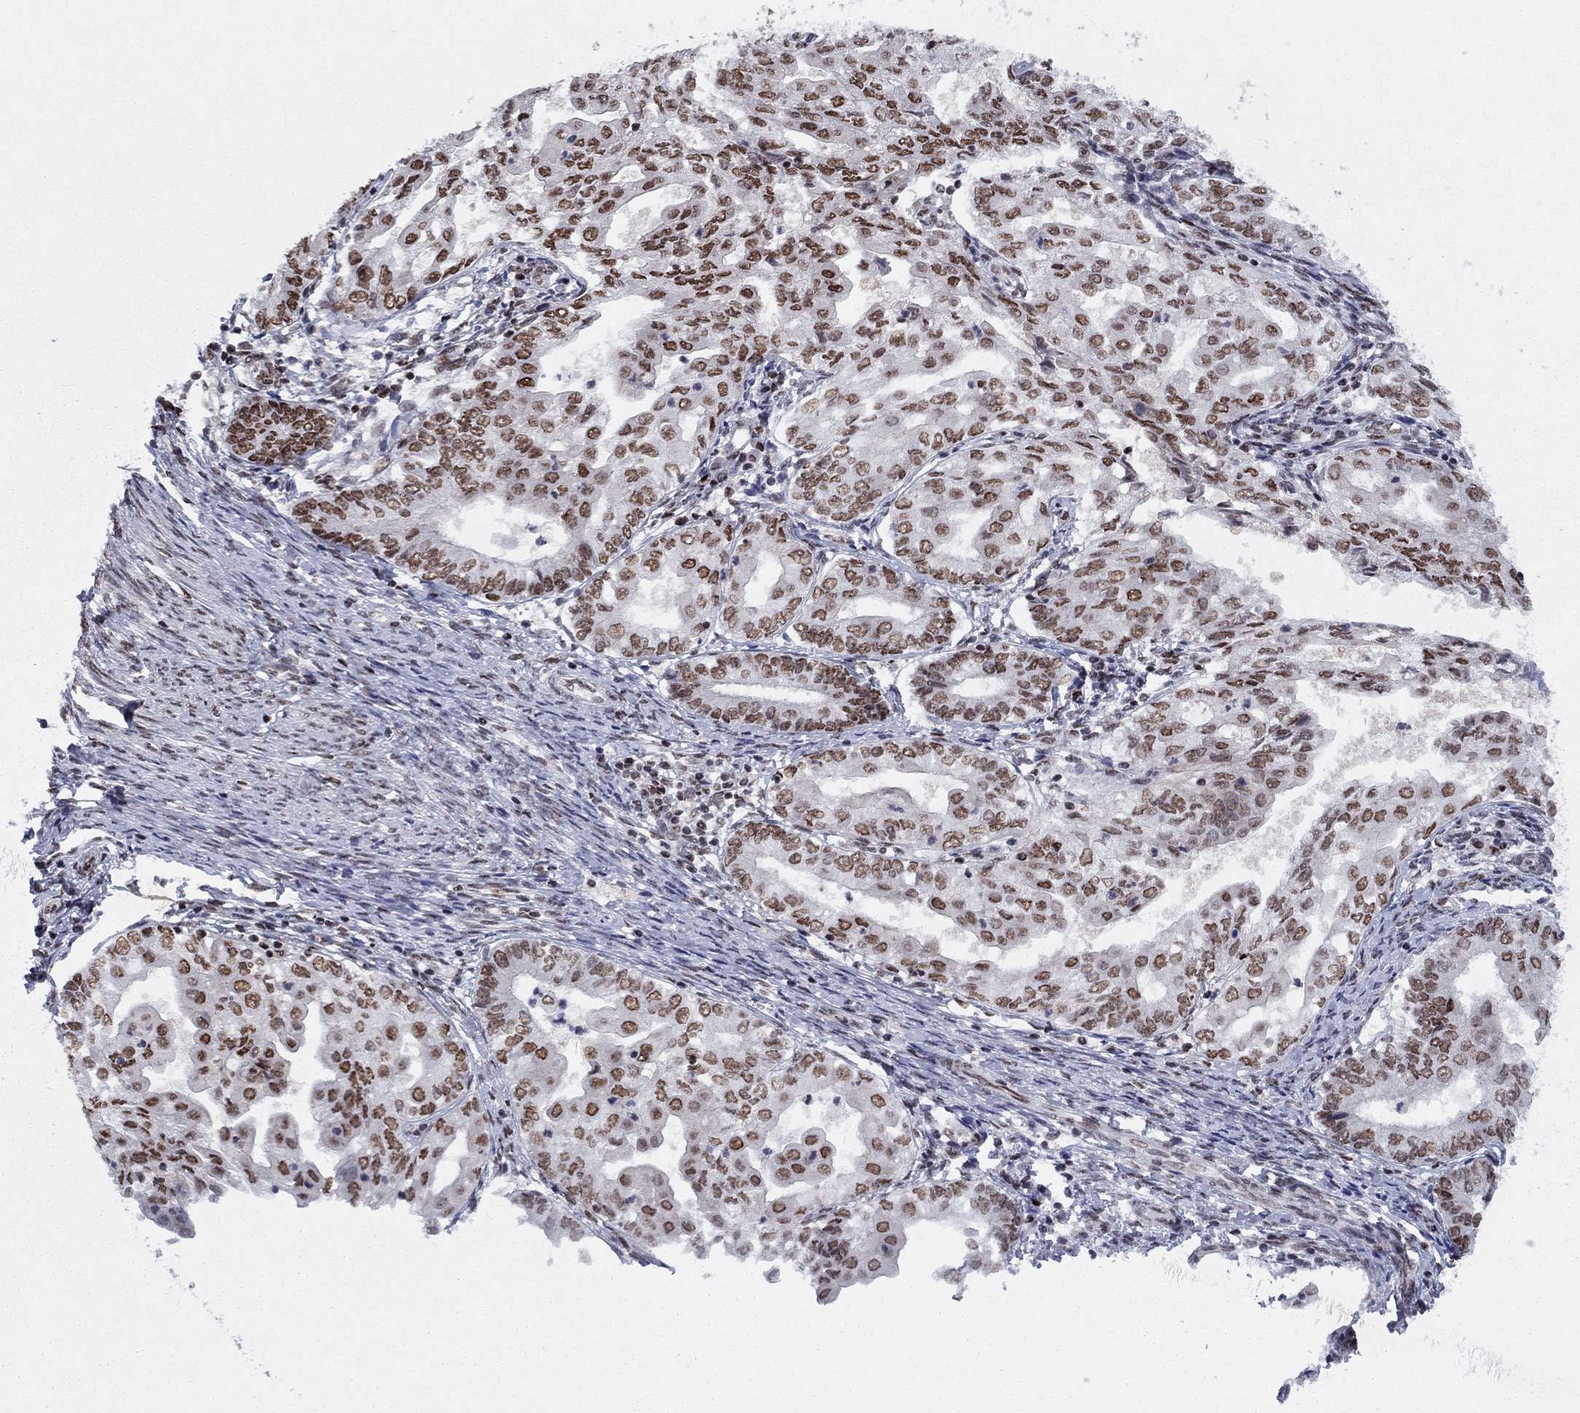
{"staining": {"intensity": "strong", "quantity": "25%-75%", "location": "nuclear"}, "tissue": "endometrial cancer", "cell_type": "Tumor cells", "image_type": "cancer", "snomed": [{"axis": "morphology", "description": "Adenocarcinoma, NOS"}, {"axis": "topography", "description": "Endometrium"}], "caption": "IHC of human endometrial adenocarcinoma displays high levels of strong nuclear staining in approximately 25%-75% of tumor cells. (IHC, brightfield microscopy, high magnification).", "gene": "USP54", "patient": {"sex": "female", "age": 68}}